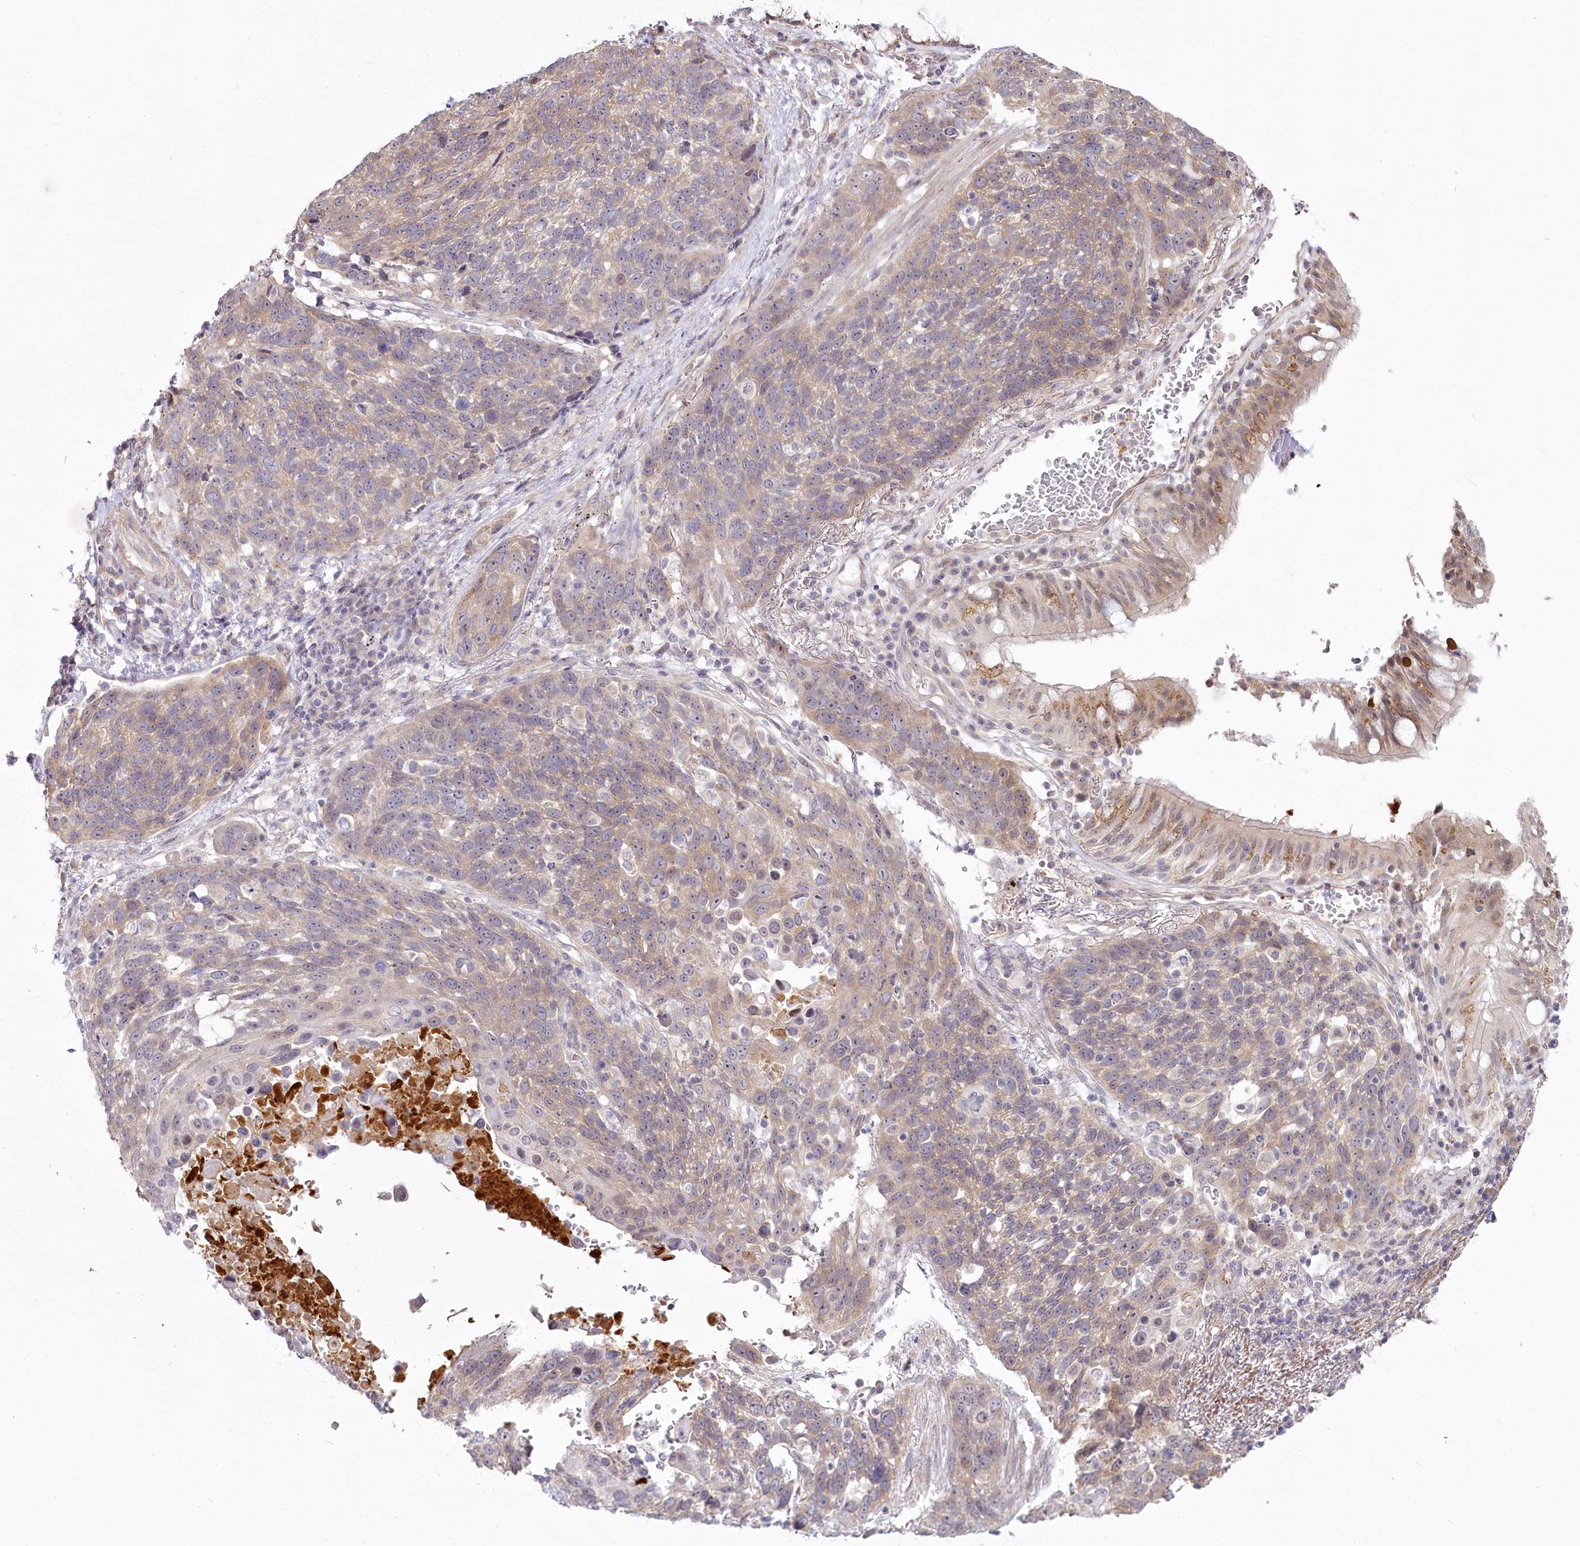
{"staining": {"intensity": "weak", "quantity": "25%-75%", "location": "cytoplasmic/membranous"}, "tissue": "lung cancer", "cell_type": "Tumor cells", "image_type": "cancer", "snomed": [{"axis": "morphology", "description": "Squamous cell carcinoma, NOS"}, {"axis": "topography", "description": "Lung"}], "caption": "DAB immunohistochemical staining of lung squamous cell carcinoma demonstrates weak cytoplasmic/membranous protein staining in approximately 25%-75% of tumor cells. The protein is shown in brown color, while the nuclei are stained blue.", "gene": "SPINK13", "patient": {"sex": "male", "age": 66}}